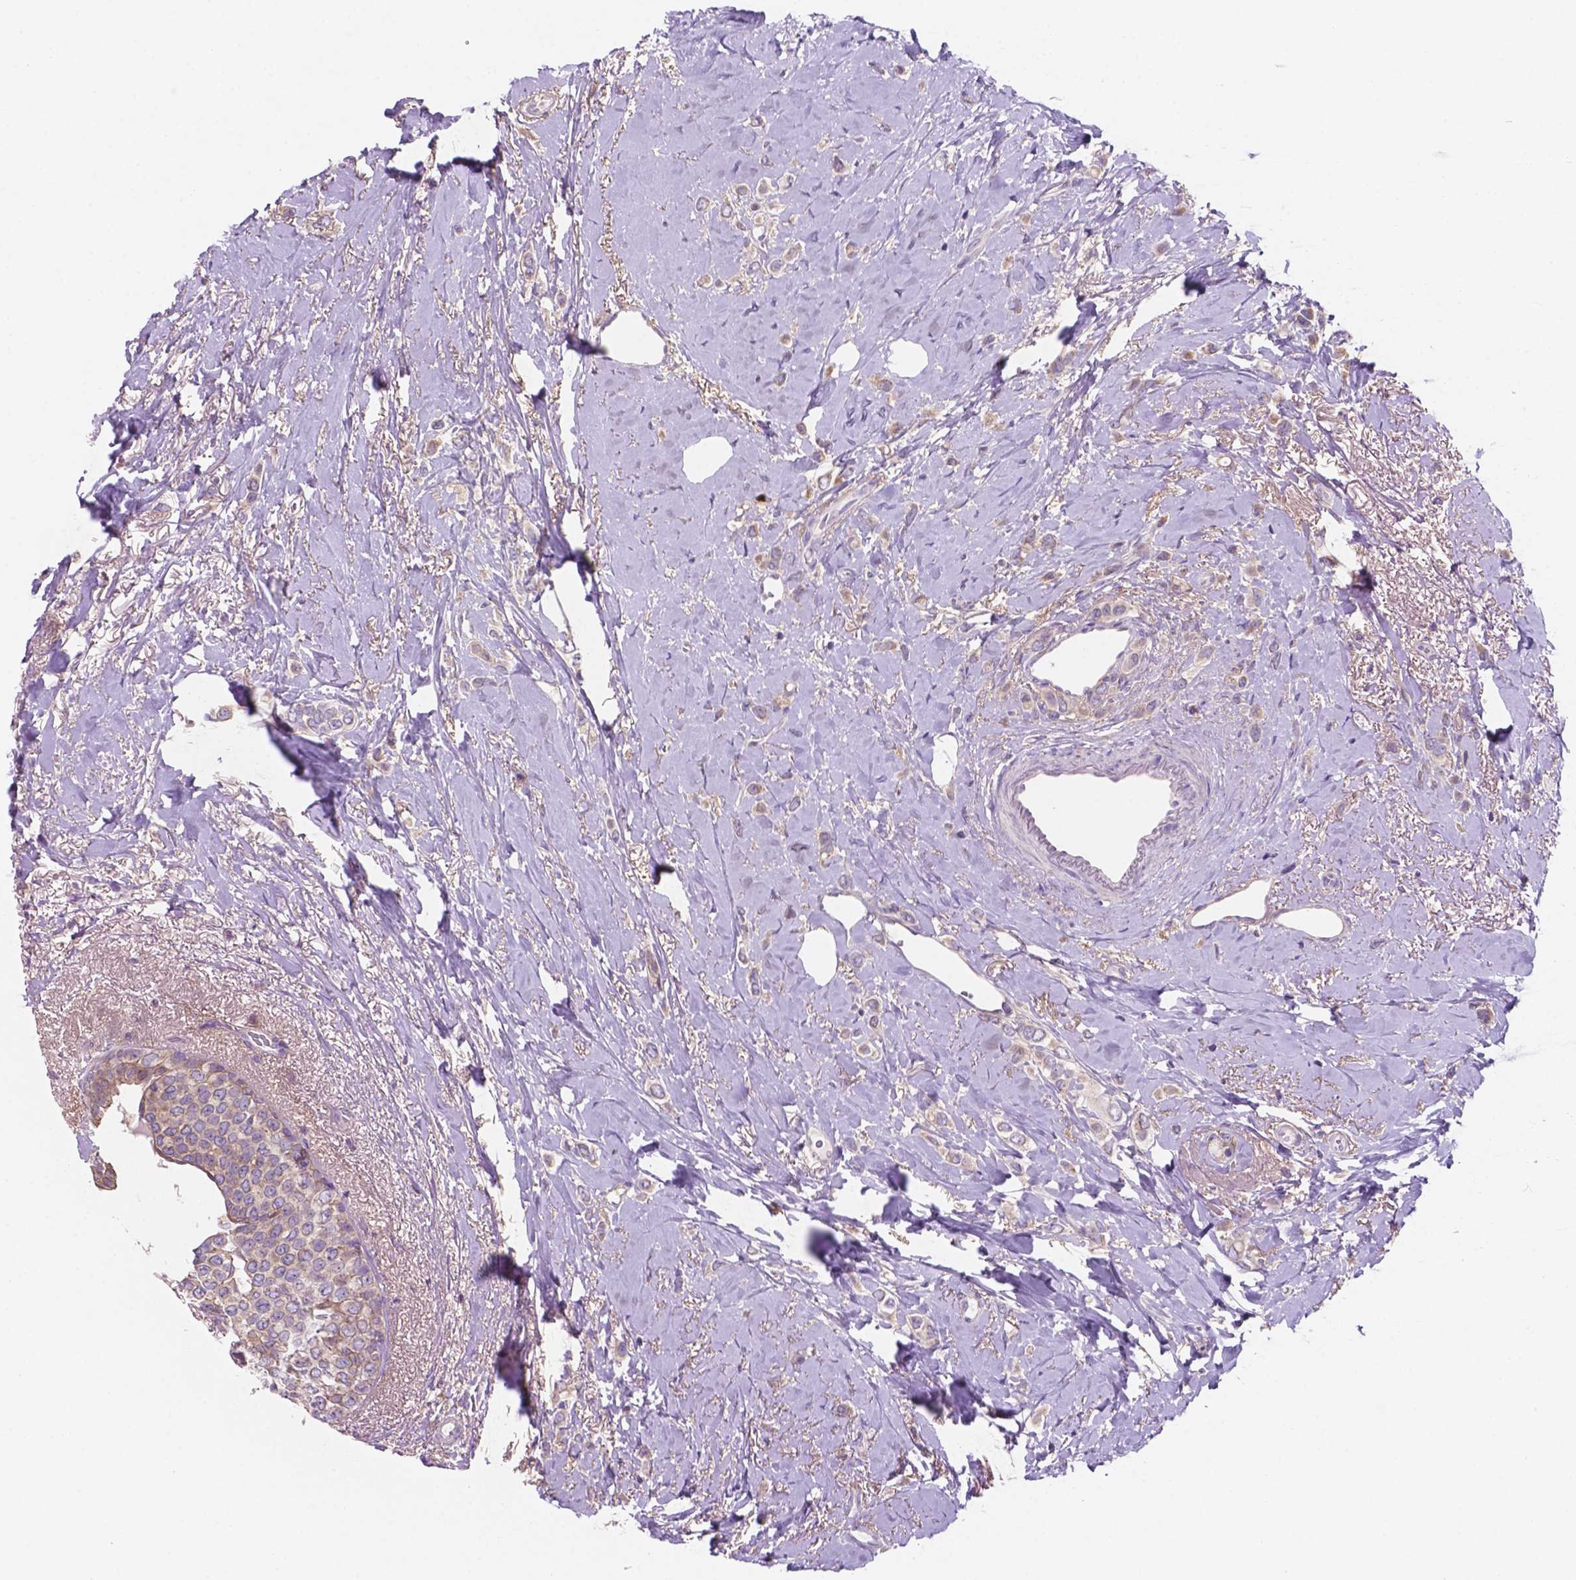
{"staining": {"intensity": "weak", "quantity": "<25%", "location": "cytoplasmic/membranous"}, "tissue": "breast cancer", "cell_type": "Tumor cells", "image_type": "cancer", "snomed": [{"axis": "morphology", "description": "Lobular carcinoma"}, {"axis": "topography", "description": "Breast"}], "caption": "Image shows no protein staining in tumor cells of lobular carcinoma (breast) tissue.", "gene": "MKRN2OS", "patient": {"sex": "female", "age": 66}}